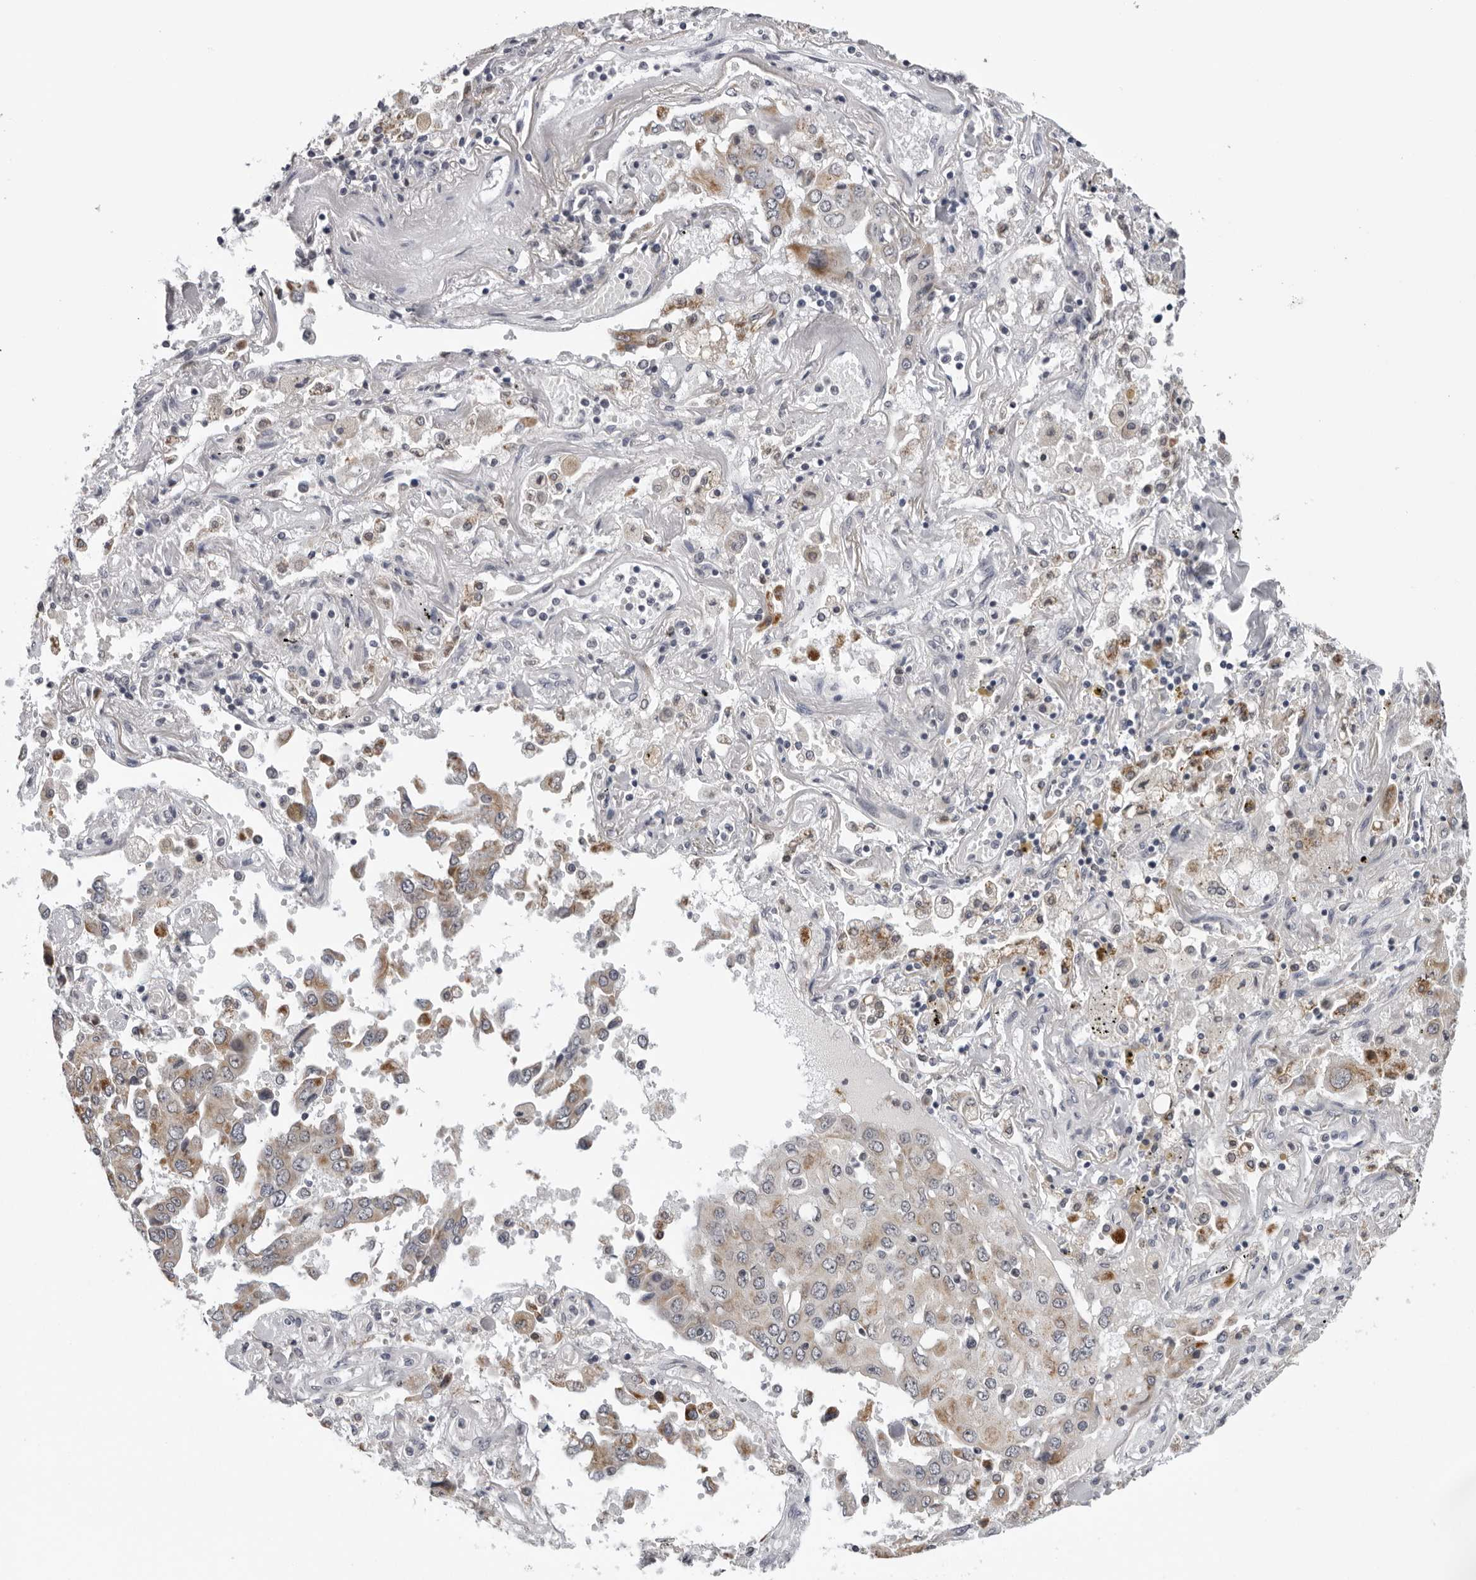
{"staining": {"intensity": "moderate", "quantity": "25%-75%", "location": "cytoplasmic/membranous"}, "tissue": "lung cancer", "cell_type": "Tumor cells", "image_type": "cancer", "snomed": [{"axis": "morphology", "description": "Adenocarcinoma, NOS"}, {"axis": "topography", "description": "Lung"}], "caption": "Immunohistochemistry (DAB) staining of human lung cancer shows moderate cytoplasmic/membranous protein positivity in approximately 25%-75% of tumor cells. (brown staining indicates protein expression, while blue staining denotes nuclei).", "gene": "CPT2", "patient": {"sex": "female", "age": 65}}